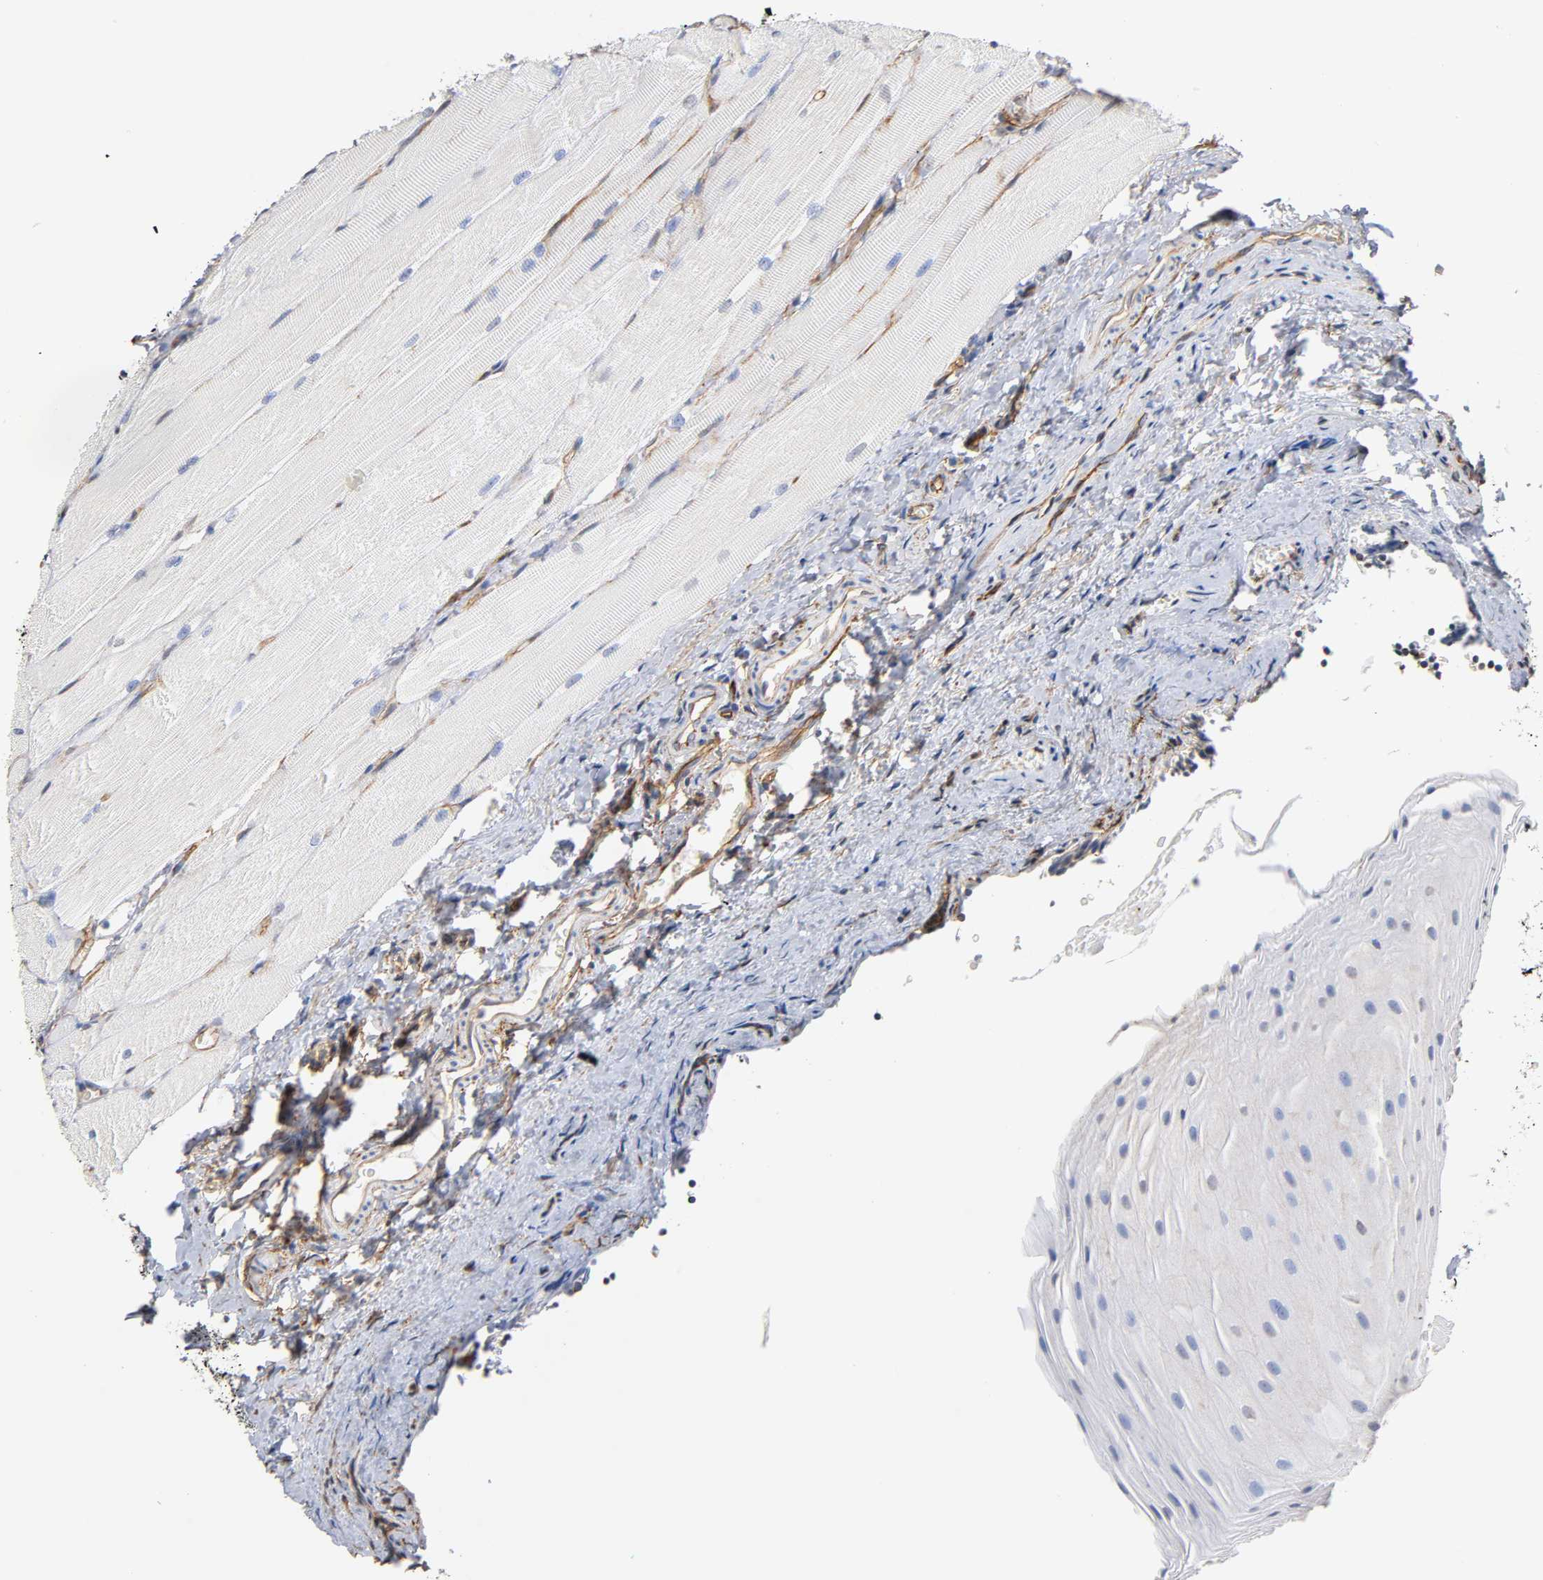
{"staining": {"intensity": "negative", "quantity": "none", "location": "none"}, "tissue": "oral mucosa", "cell_type": "Squamous epithelial cells", "image_type": "normal", "snomed": [{"axis": "morphology", "description": "Normal tissue, NOS"}, {"axis": "topography", "description": "Oral tissue"}], "caption": "Squamous epithelial cells are negative for protein expression in unremarkable human oral mucosa. (Brightfield microscopy of DAB (3,3'-diaminobenzidine) immunohistochemistry (IHC) at high magnification).", "gene": "SPTAN1", "patient": {"sex": "male", "age": 20}}